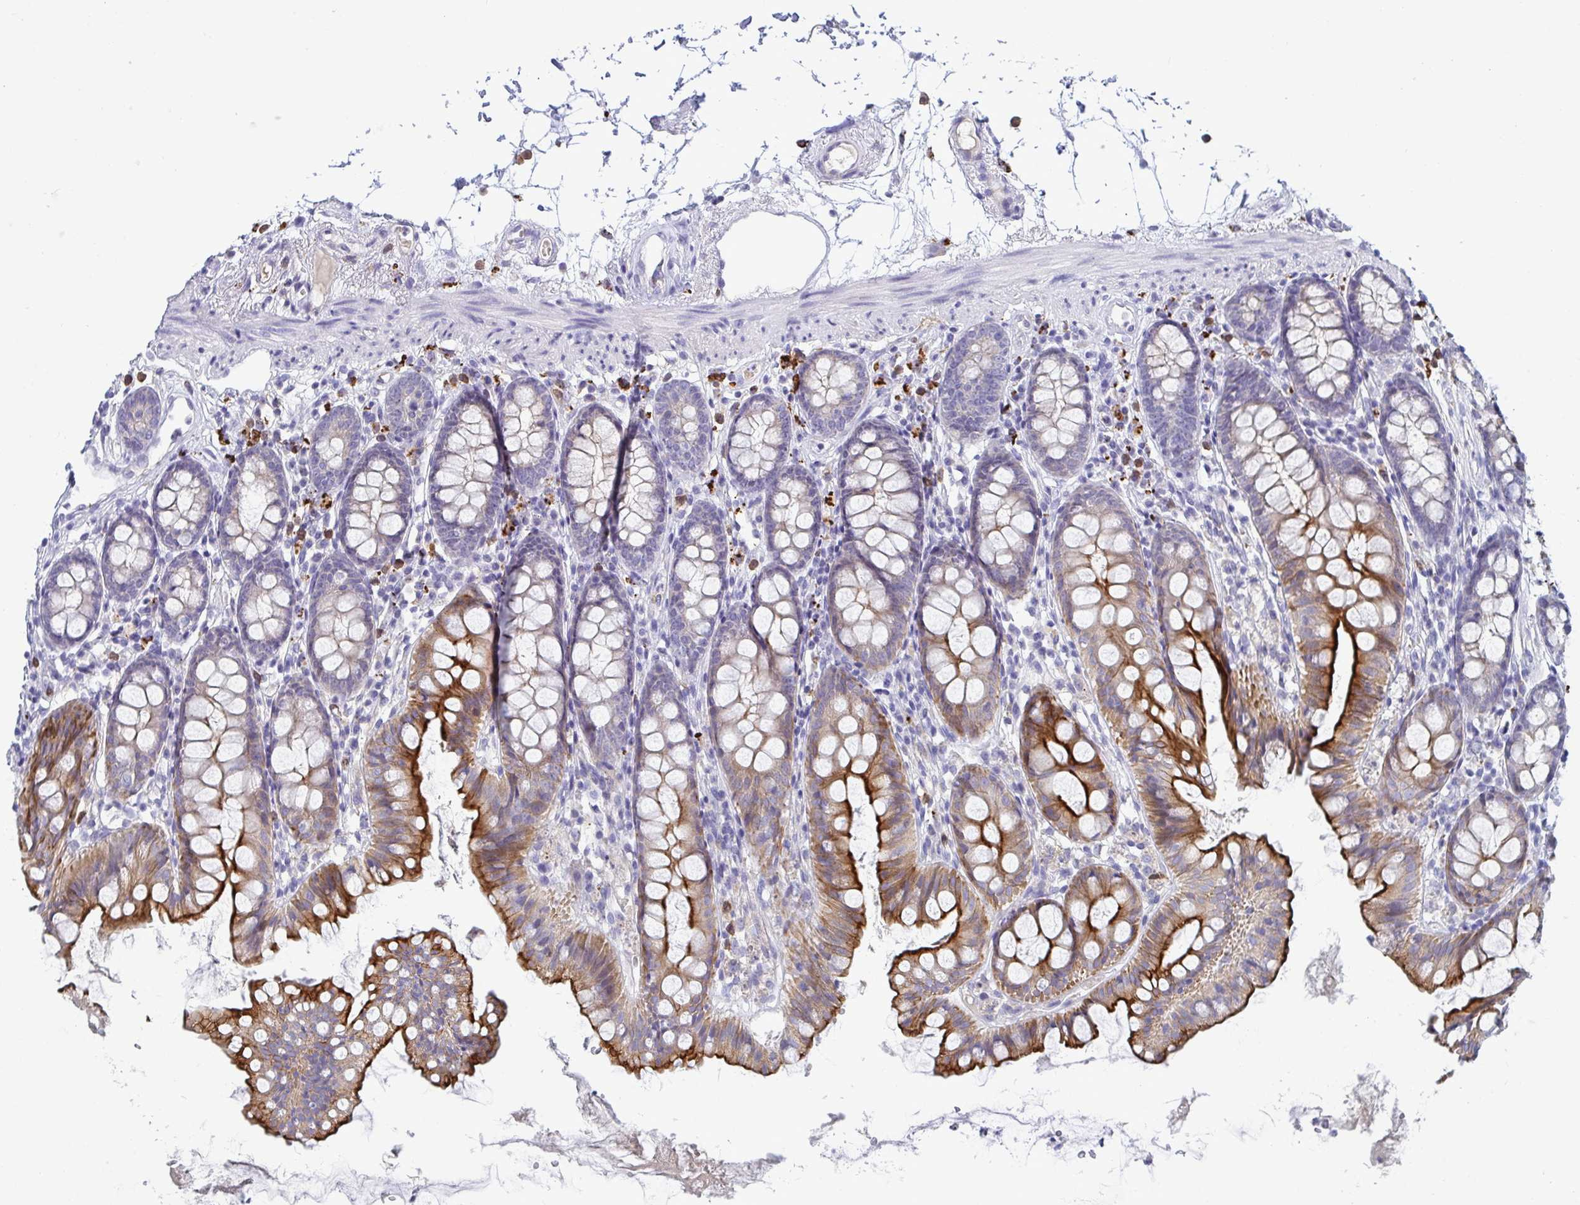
{"staining": {"intensity": "negative", "quantity": "none", "location": "none"}, "tissue": "colon", "cell_type": "Endothelial cells", "image_type": "normal", "snomed": [{"axis": "morphology", "description": "Normal tissue, NOS"}, {"axis": "topography", "description": "Colon"}], "caption": "DAB (3,3'-diaminobenzidine) immunohistochemical staining of benign colon shows no significant positivity in endothelial cells. (DAB (3,3'-diaminobenzidine) IHC with hematoxylin counter stain).", "gene": "TAS2R38", "patient": {"sex": "female", "age": 84}}